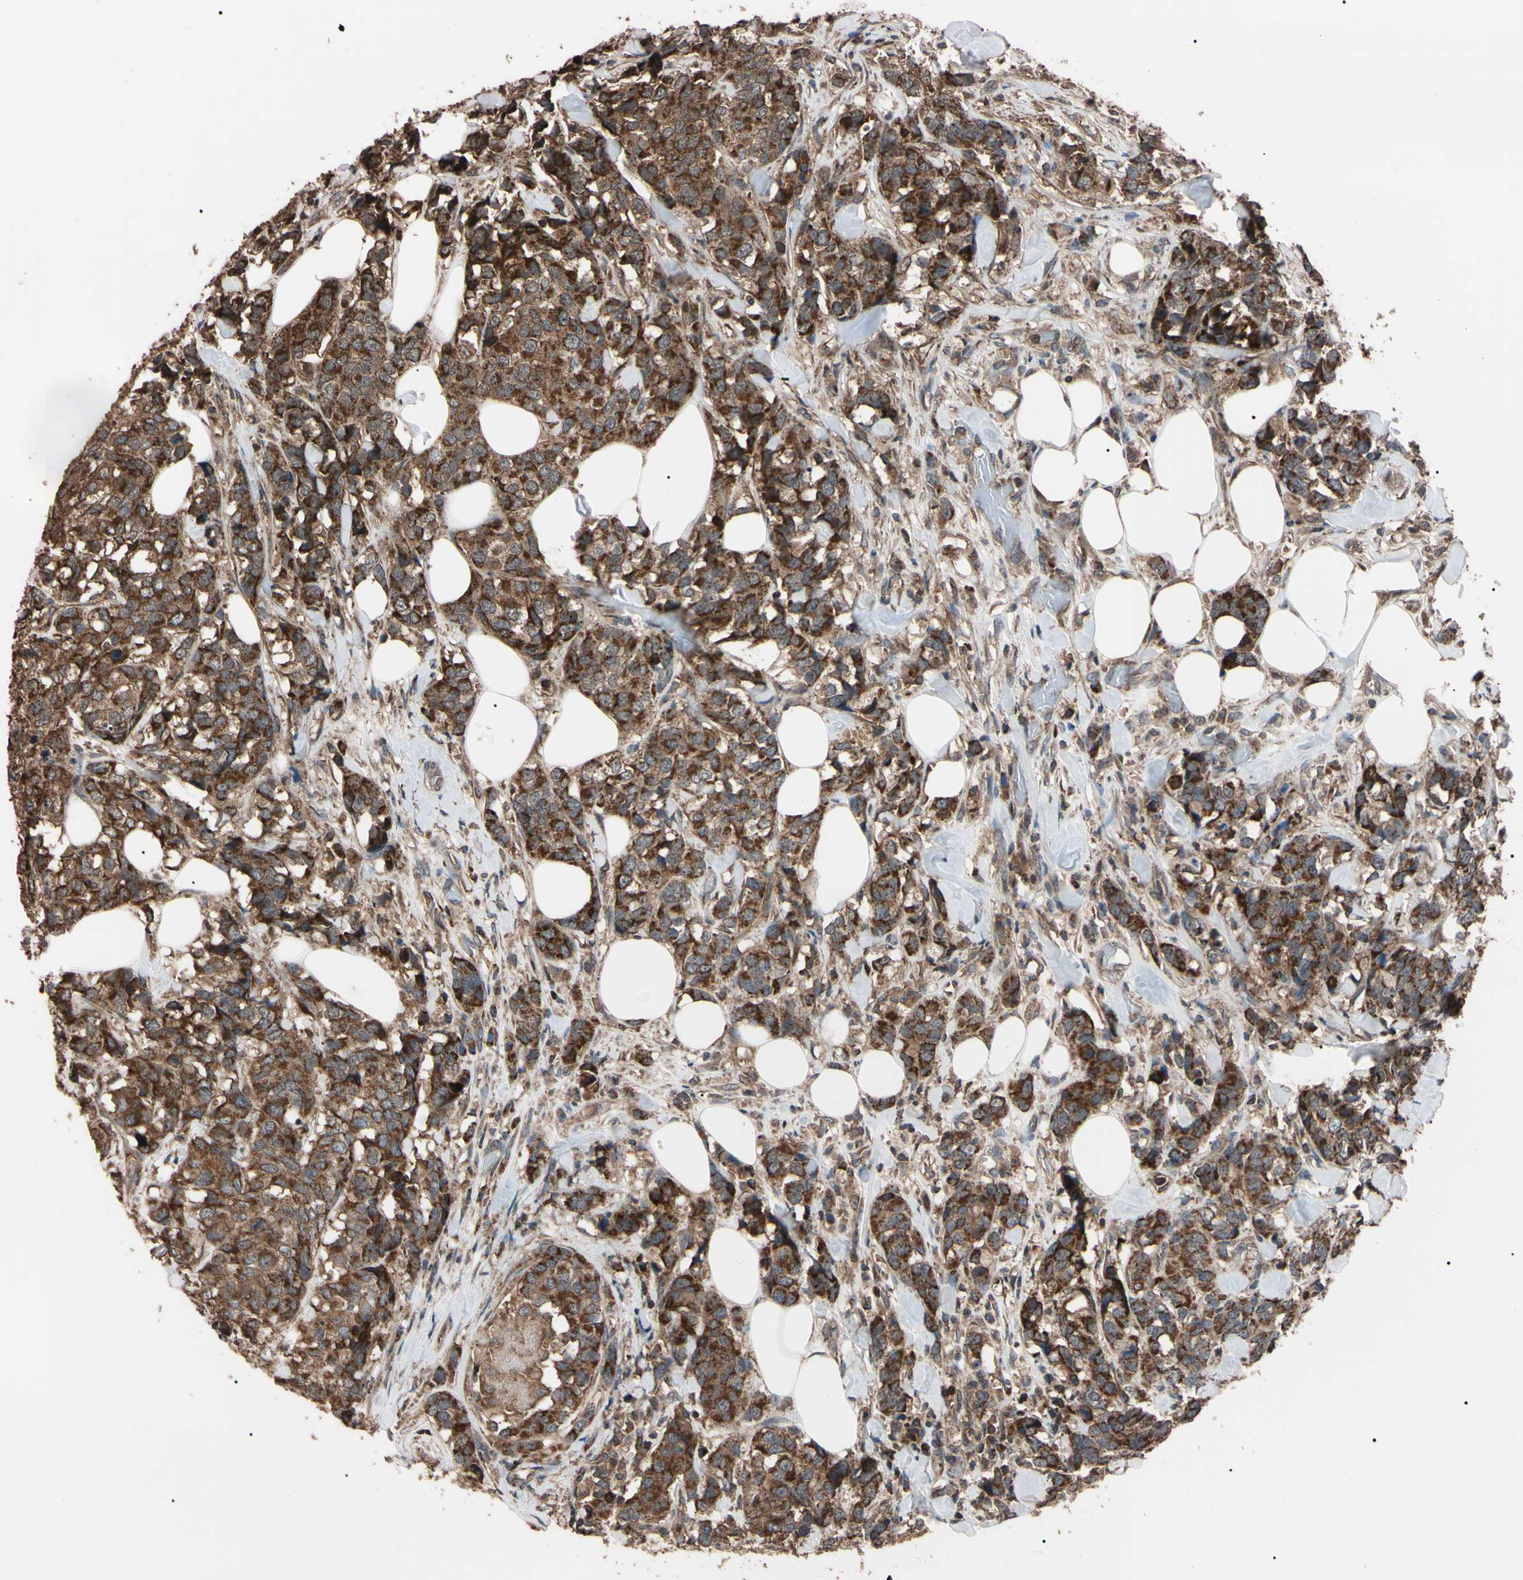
{"staining": {"intensity": "moderate", "quantity": "25%-75%", "location": "cytoplasmic/membranous"}, "tissue": "breast cancer", "cell_type": "Tumor cells", "image_type": "cancer", "snomed": [{"axis": "morphology", "description": "Lobular carcinoma"}, {"axis": "topography", "description": "Breast"}], "caption": "A photomicrograph of breast cancer stained for a protein exhibits moderate cytoplasmic/membranous brown staining in tumor cells.", "gene": "TNFRSF1A", "patient": {"sex": "female", "age": 59}}